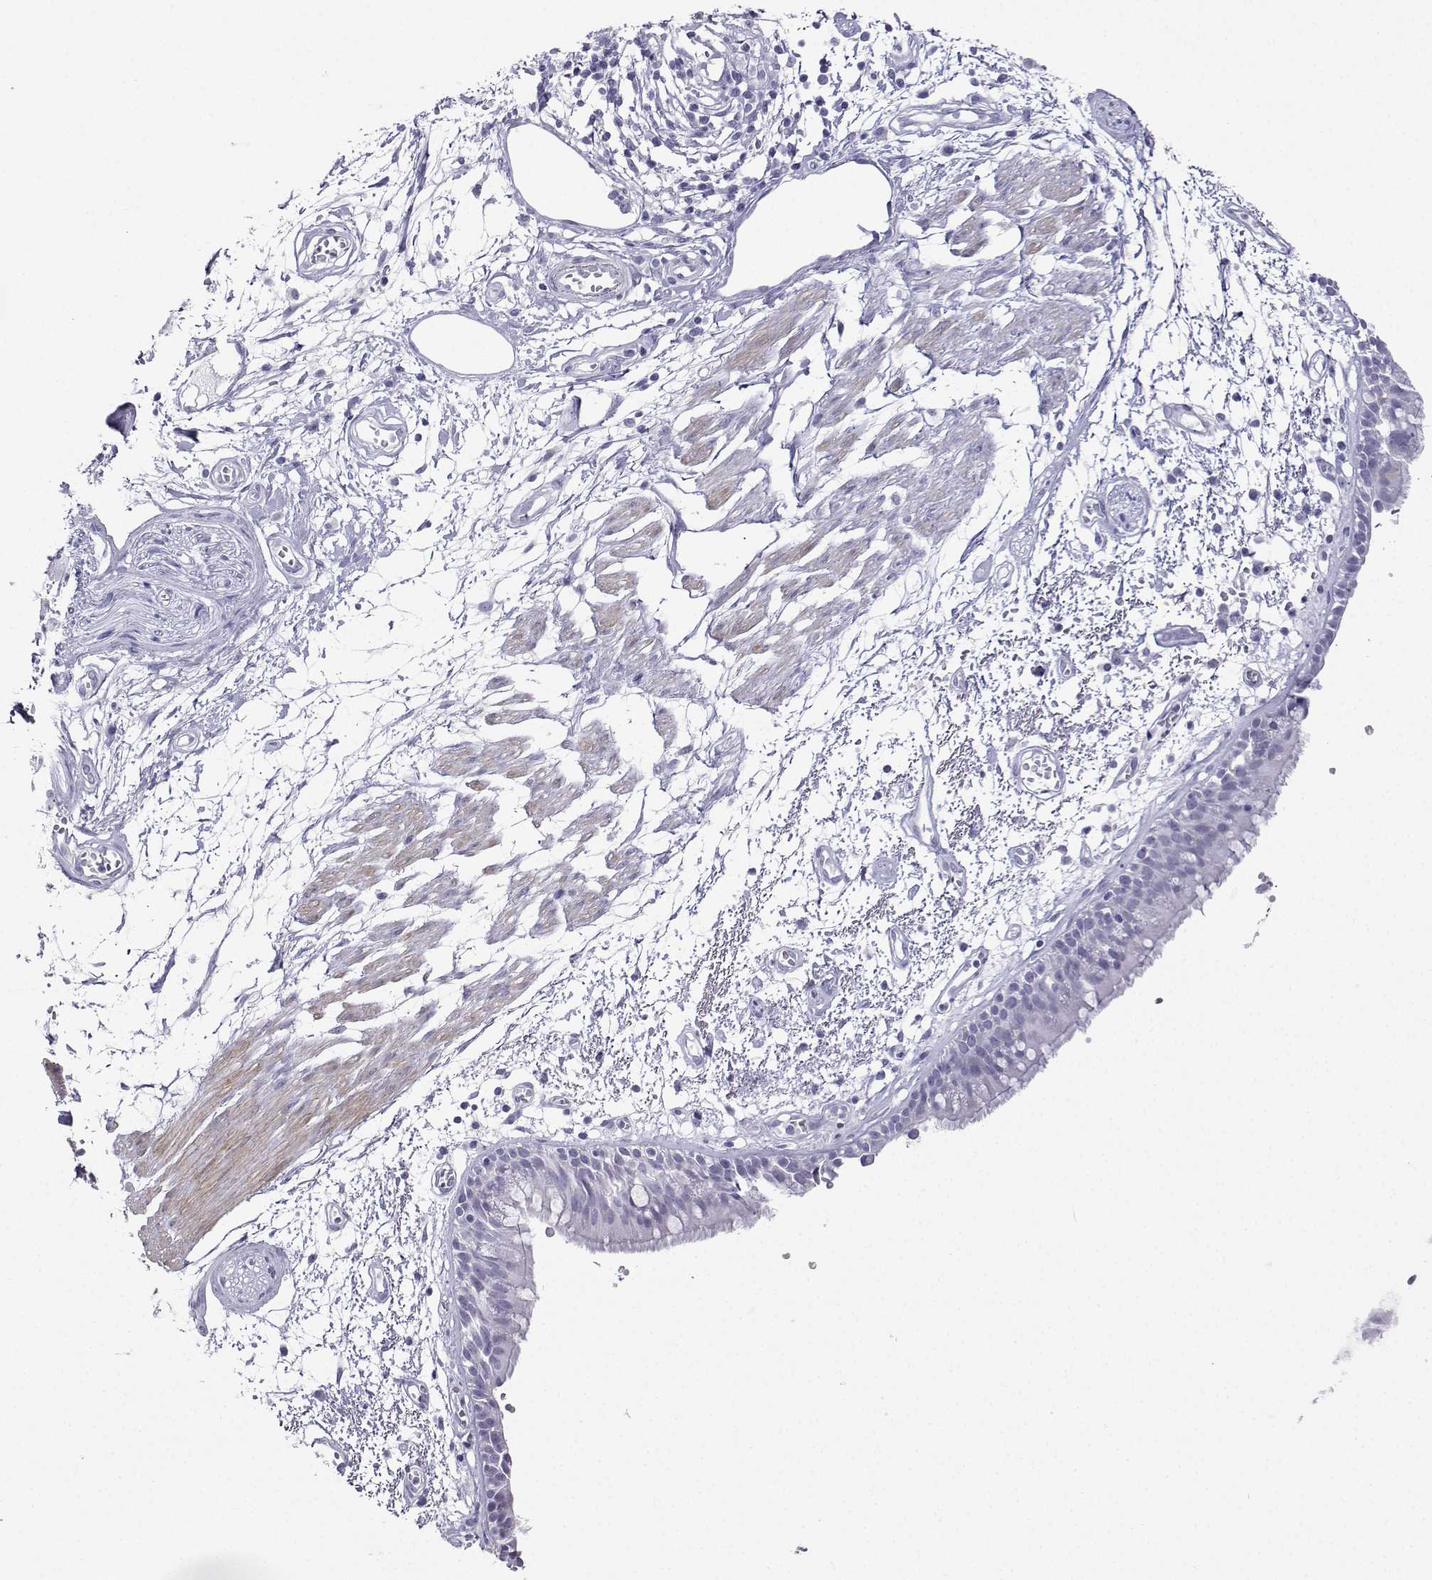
{"staining": {"intensity": "negative", "quantity": "none", "location": "none"}, "tissue": "bronchus", "cell_type": "Respiratory epithelial cells", "image_type": "normal", "snomed": [{"axis": "morphology", "description": "Normal tissue, NOS"}, {"axis": "morphology", "description": "Squamous cell carcinoma, NOS"}, {"axis": "topography", "description": "Cartilage tissue"}, {"axis": "topography", "description": "Bronchus"}, {"axis": "topography", "description": "Lung"}], "caption": "Respiratory epithelial cells show no significant staining in benign bronchus. (DAB IHC, high magnification).", "gene": "KIF17", "patient": {"sex": "male", "age": 66}}